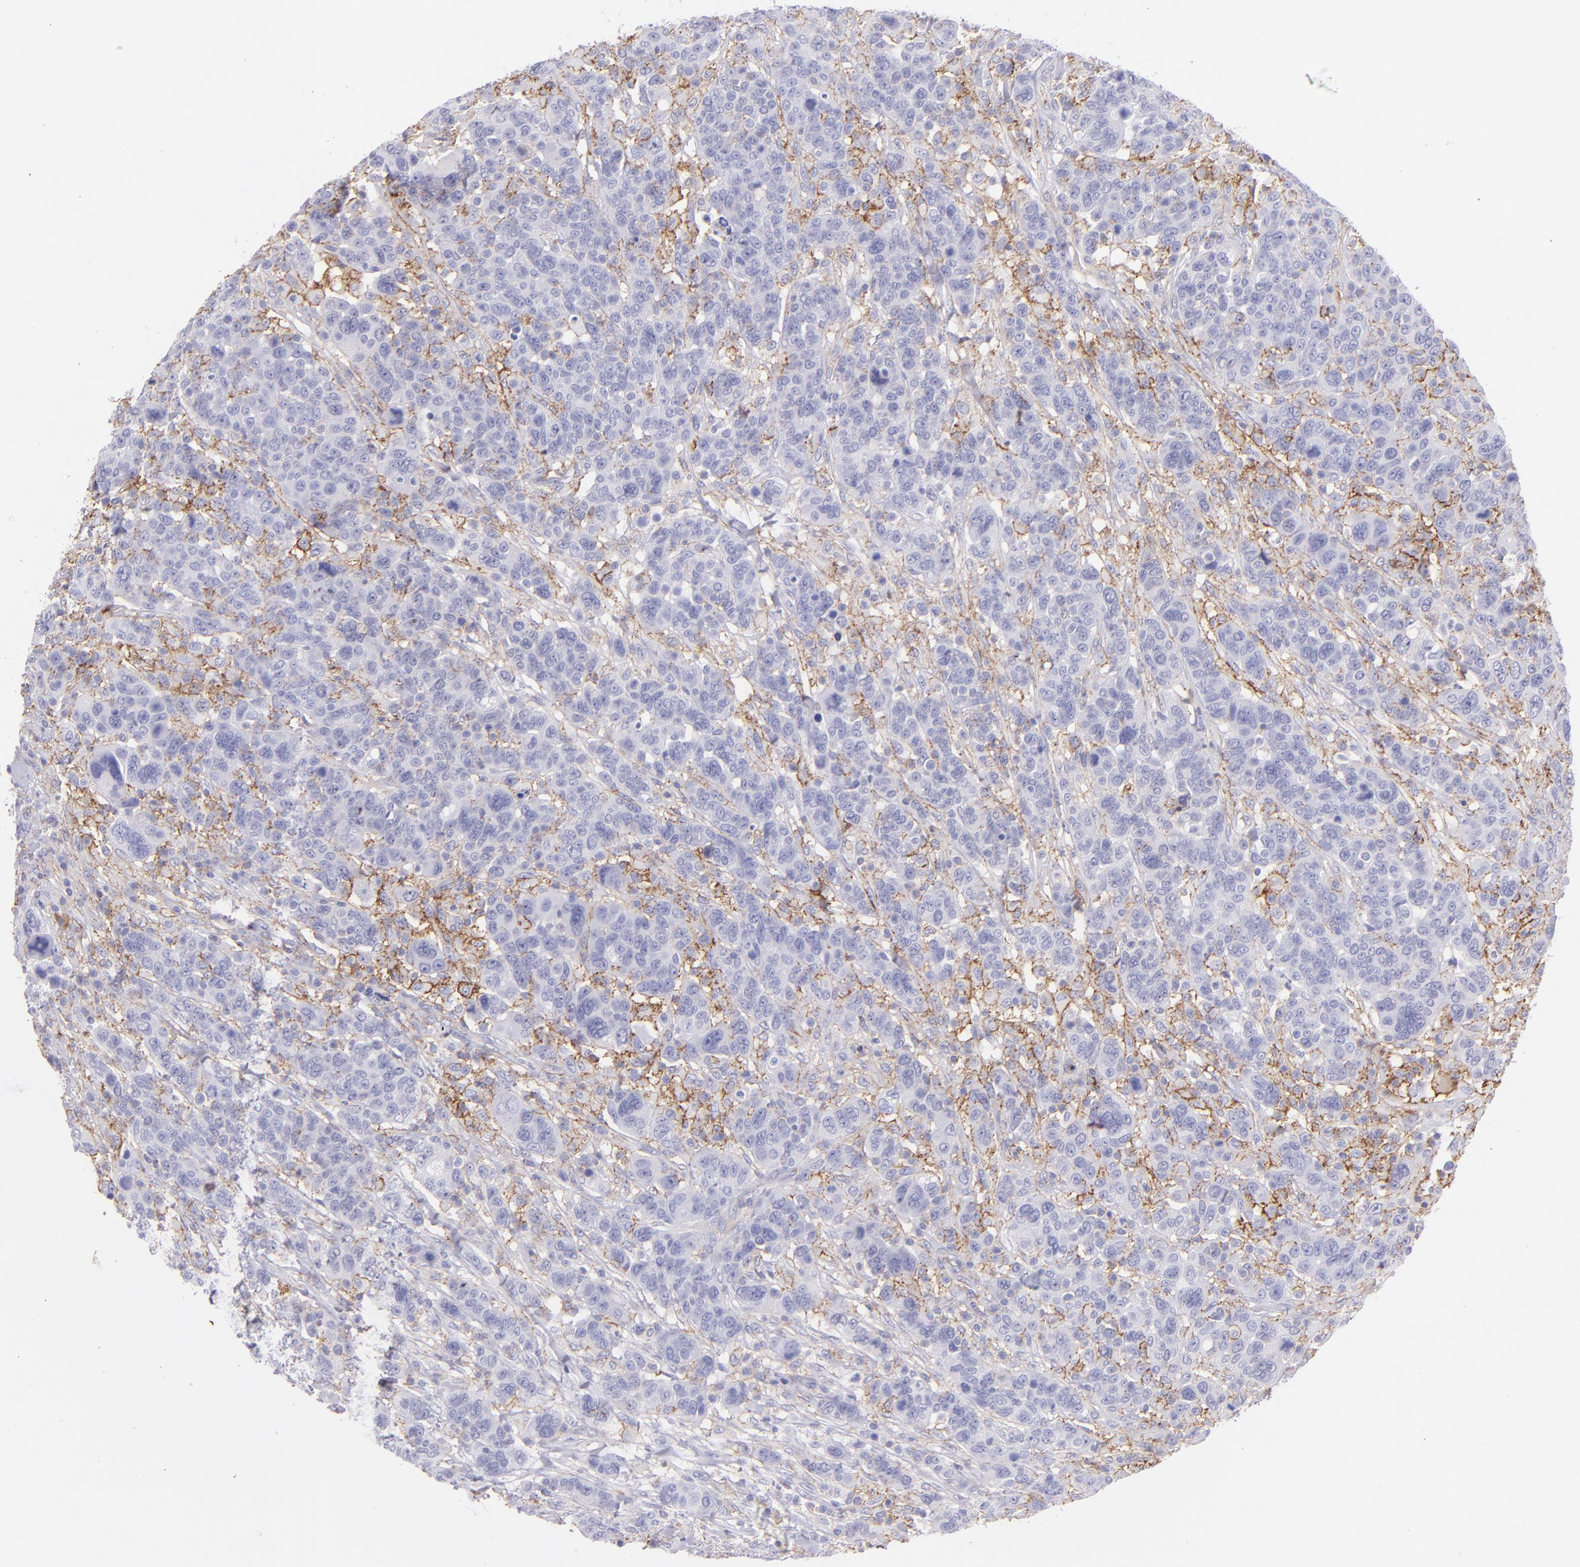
{"staining": {"intensity": "moderate", "quantity": "<25%", "location": "cytoplasmic/membranous"}, "tissue": "breast cancer", "cell_type": "Tumor cells", "image_type": "cancer", "snomed": [{"axis": "morphology", "description": "Duct carcinoma"}, {"axis": "topography", "description": "Breast"}], "caption": "Immunohistochemical staining of intraductal carcinoma (breast) shows moderate cytoplasmic/membranous protein staining in about <25% of tumor cells. (brown staining indicates protein expression, while blue staining denotes nuclei).", "gene": "CD81", "patient": {"sex": "female", "age": 37}}